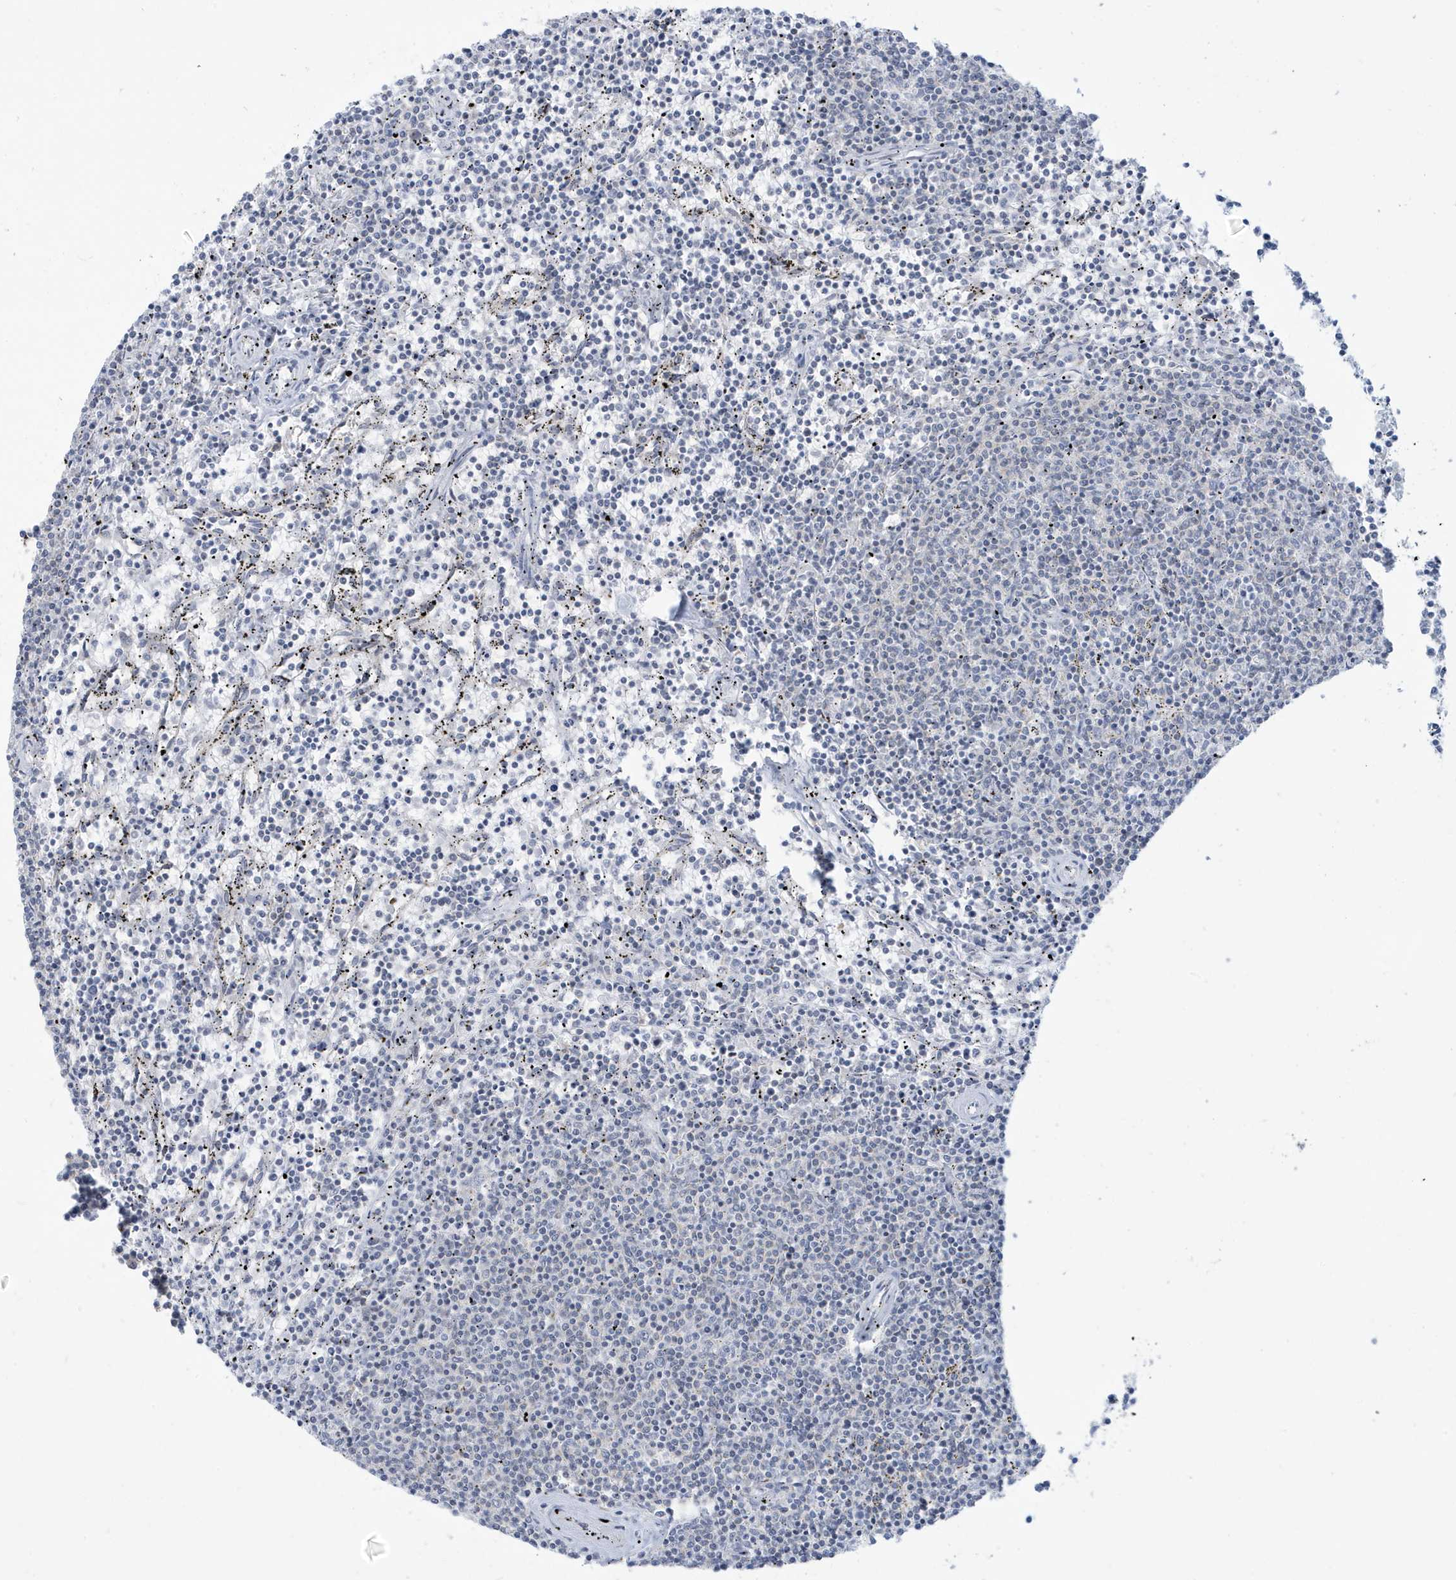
{"staining": {"intensity": "negative", "quantity": "none", "location": "none"}, "tissue": "lymphoma", "cell_type": "Tumor cells", "image_type": "cancer", "snomed": [{"axis": "morphology", "description": "Malignant lymphoma, non-Hodgkin's type, Low grade"}, {"axis": "topography", "description": "Spleen"}], "caption": "IHC of lymphoma exhibits no staining in tumor cells. The staining was performed using DAB to visualize the protein expression in brown, while the nuclei were stained in blue with hematoxylin (Magnification: 20x).", "gene": "SLAMF9", "patient": {"sex": "female", "age": 50}}